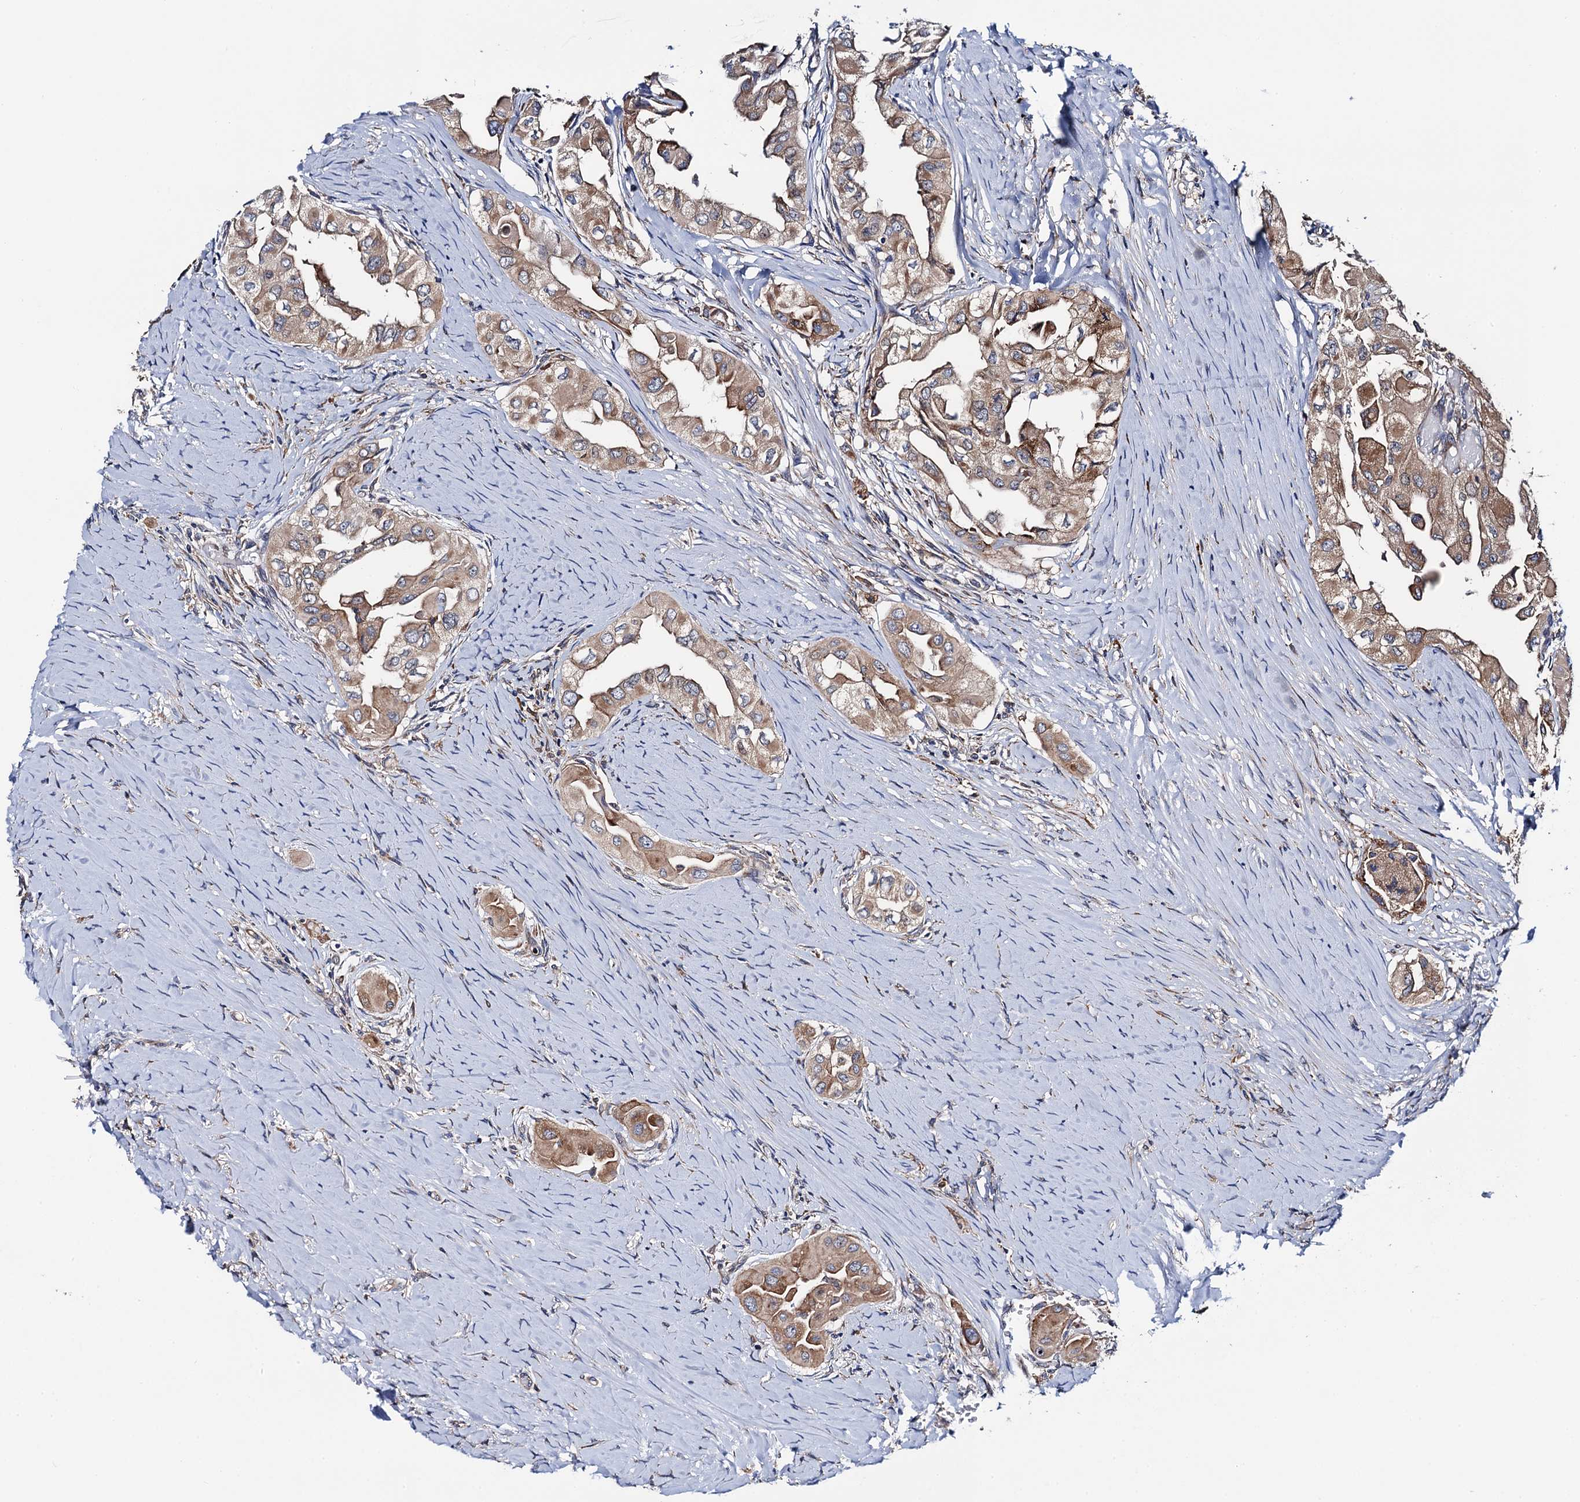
{"staining": {"intensity": "moderate", "quantity": ">75%", "location": "cytoplasmic/membranous"}, "tissue": "thyroid cancer", "cell_type": "Tumor cells", "image_type": "cancer", "snomed": [{"axis": "morphology", "description": "Papillary adenocarcinoma, NOS"}, {"axis": "topography", "description": "Thyroid gland"}], "caption": "Protein staining by immunohistochemistry (IHC) shows moderate cytoplasmic/membranous positivity in approximately >75% of tumor cells in thyroid cancer.", "gene": "PGLS", "patient": {"sex": "female", "age": 59}}